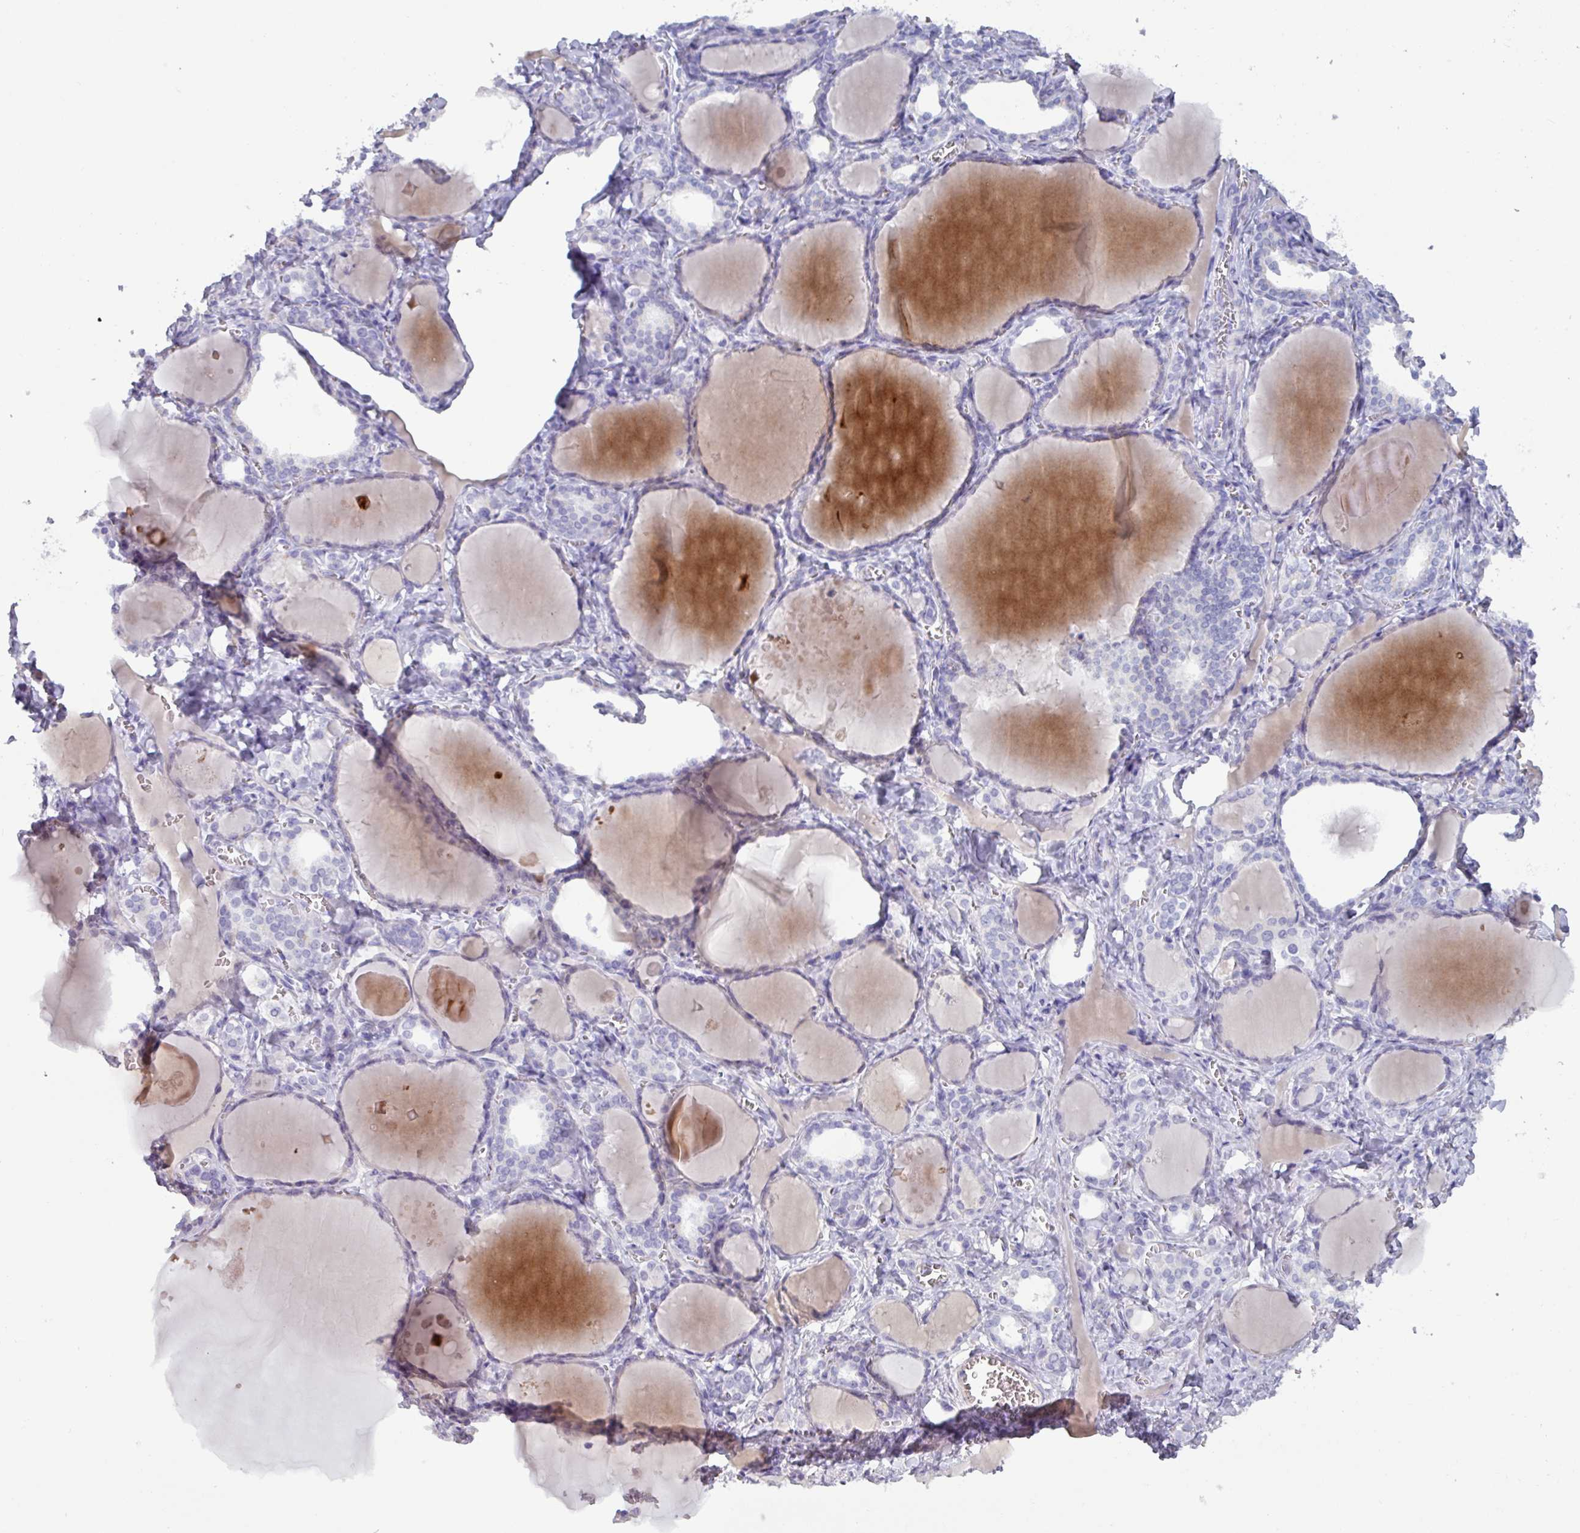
{"staining": {"intensity": "negative", "quantity": "none", "location": "none"}, "tissue": "thyroid gland", "cell_type": "Glandular cells", "image_type": "normal", "snomed": [{"axis": "morphology", "description": "Normal tissue, NOS"}, {"axis": "topography", "description": "Thyroid gland"}], "caption": "This photomicrograph is of normal thyroid gland stained with immunohistochemistry to label a protein in brown with the nuclei are counter-stained blue. There is no staining in glandular cells. (DAB immunohistochemistry (IHC) visualized using brightfield microscopy, high magnification).", "gene": "OR2T10", "patient": {"sex": "female", "age": 42}}